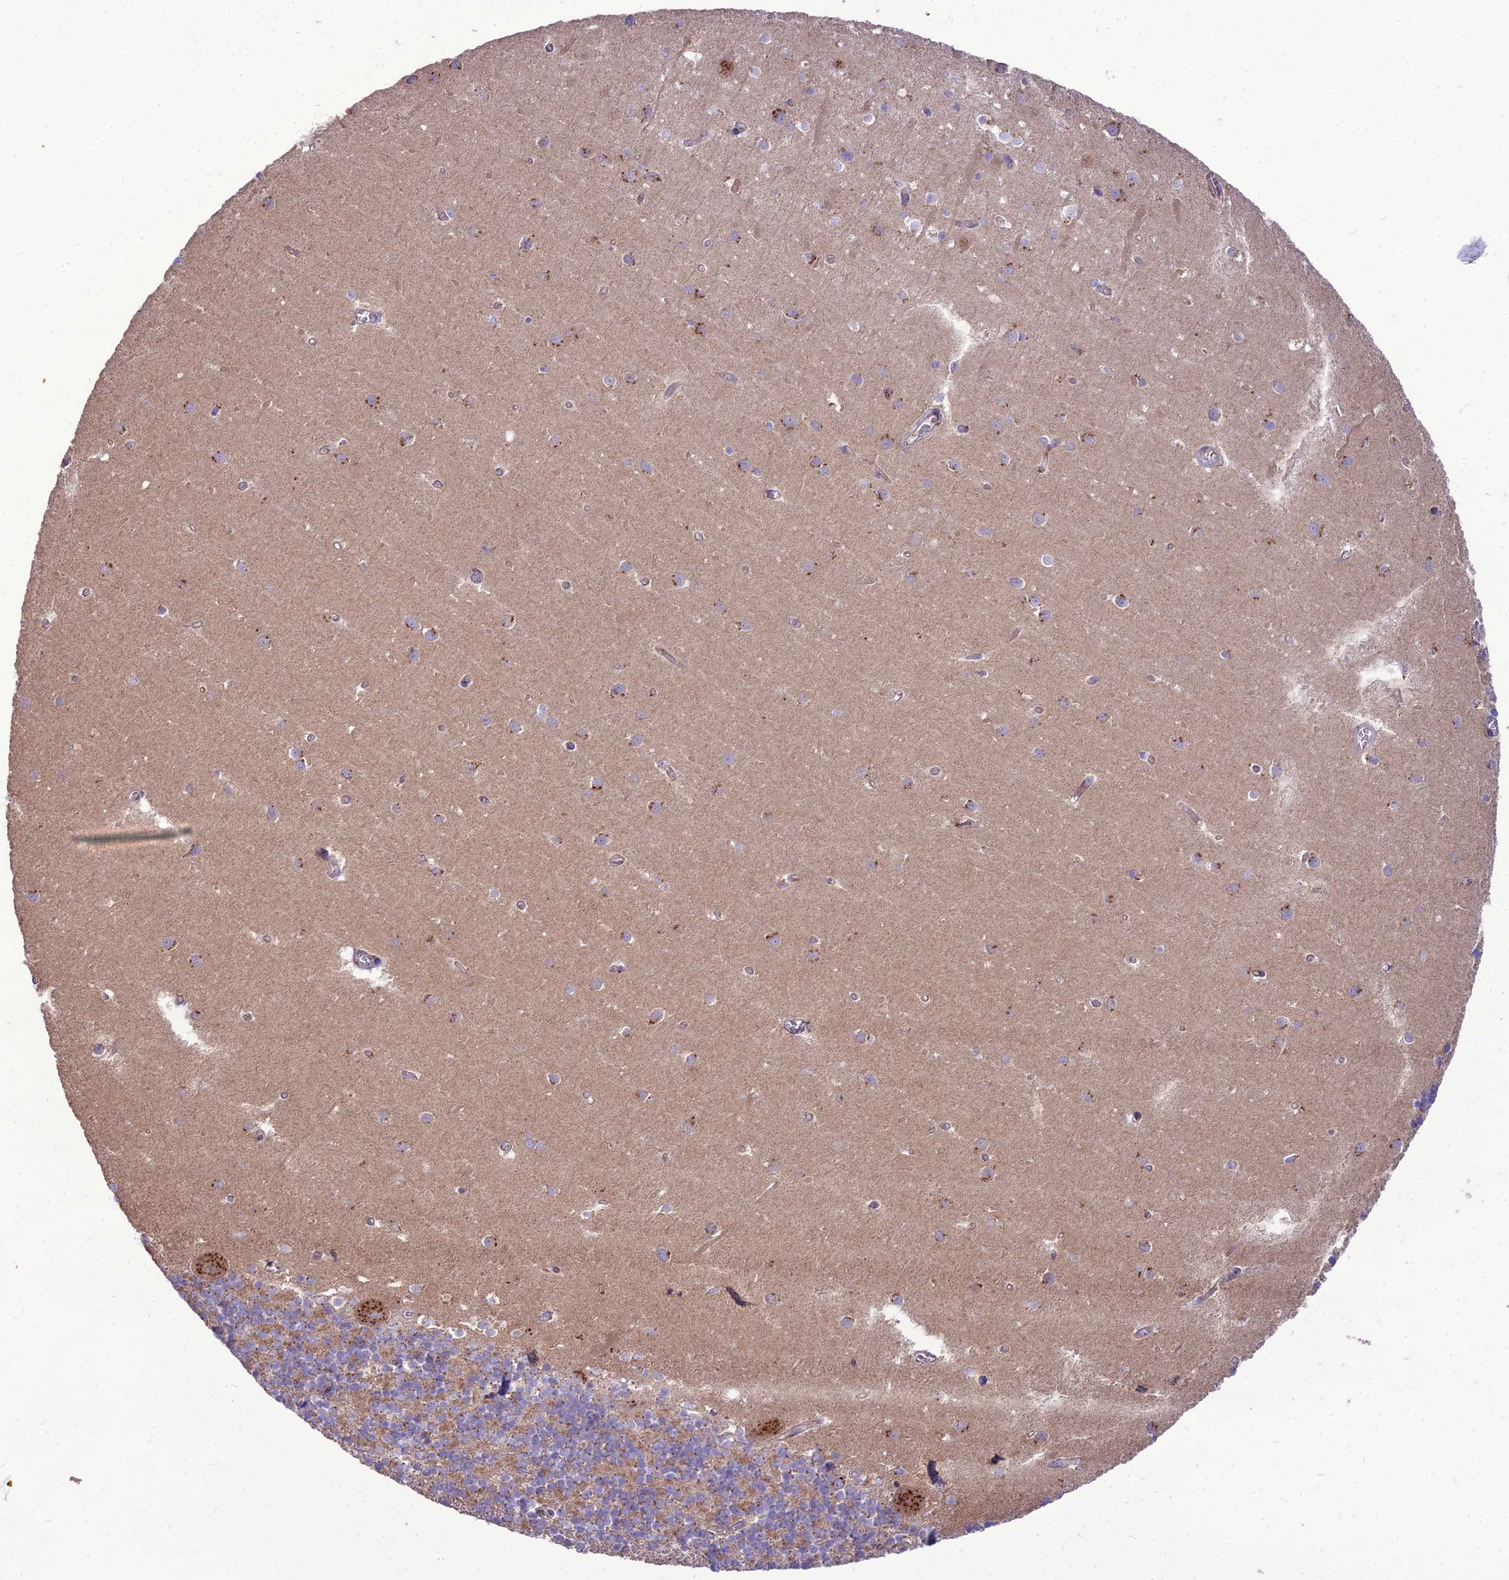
{"staining": {"intensity": "moderate", "quantity": "25%-75%", "location": "cytoplasmic/membranous"}, "tissue": "cerebellum", "cell_type": "Cells in granular layer", "image_type": "normal", "snomed": [{"axis": "morphology", "description": "Normal tissue, NOS"}, {"axis": "topography", "description": "Cerebellum"}], "caption": "Immunohistochemical staining of unremarkable cerebellum displays moderate cytoplasmic/membranous protein expression in approximately 25%-75% of cells in granular layer.", "gene": "SPRYD7", "patient": {"sex": "male", "age": 54}}